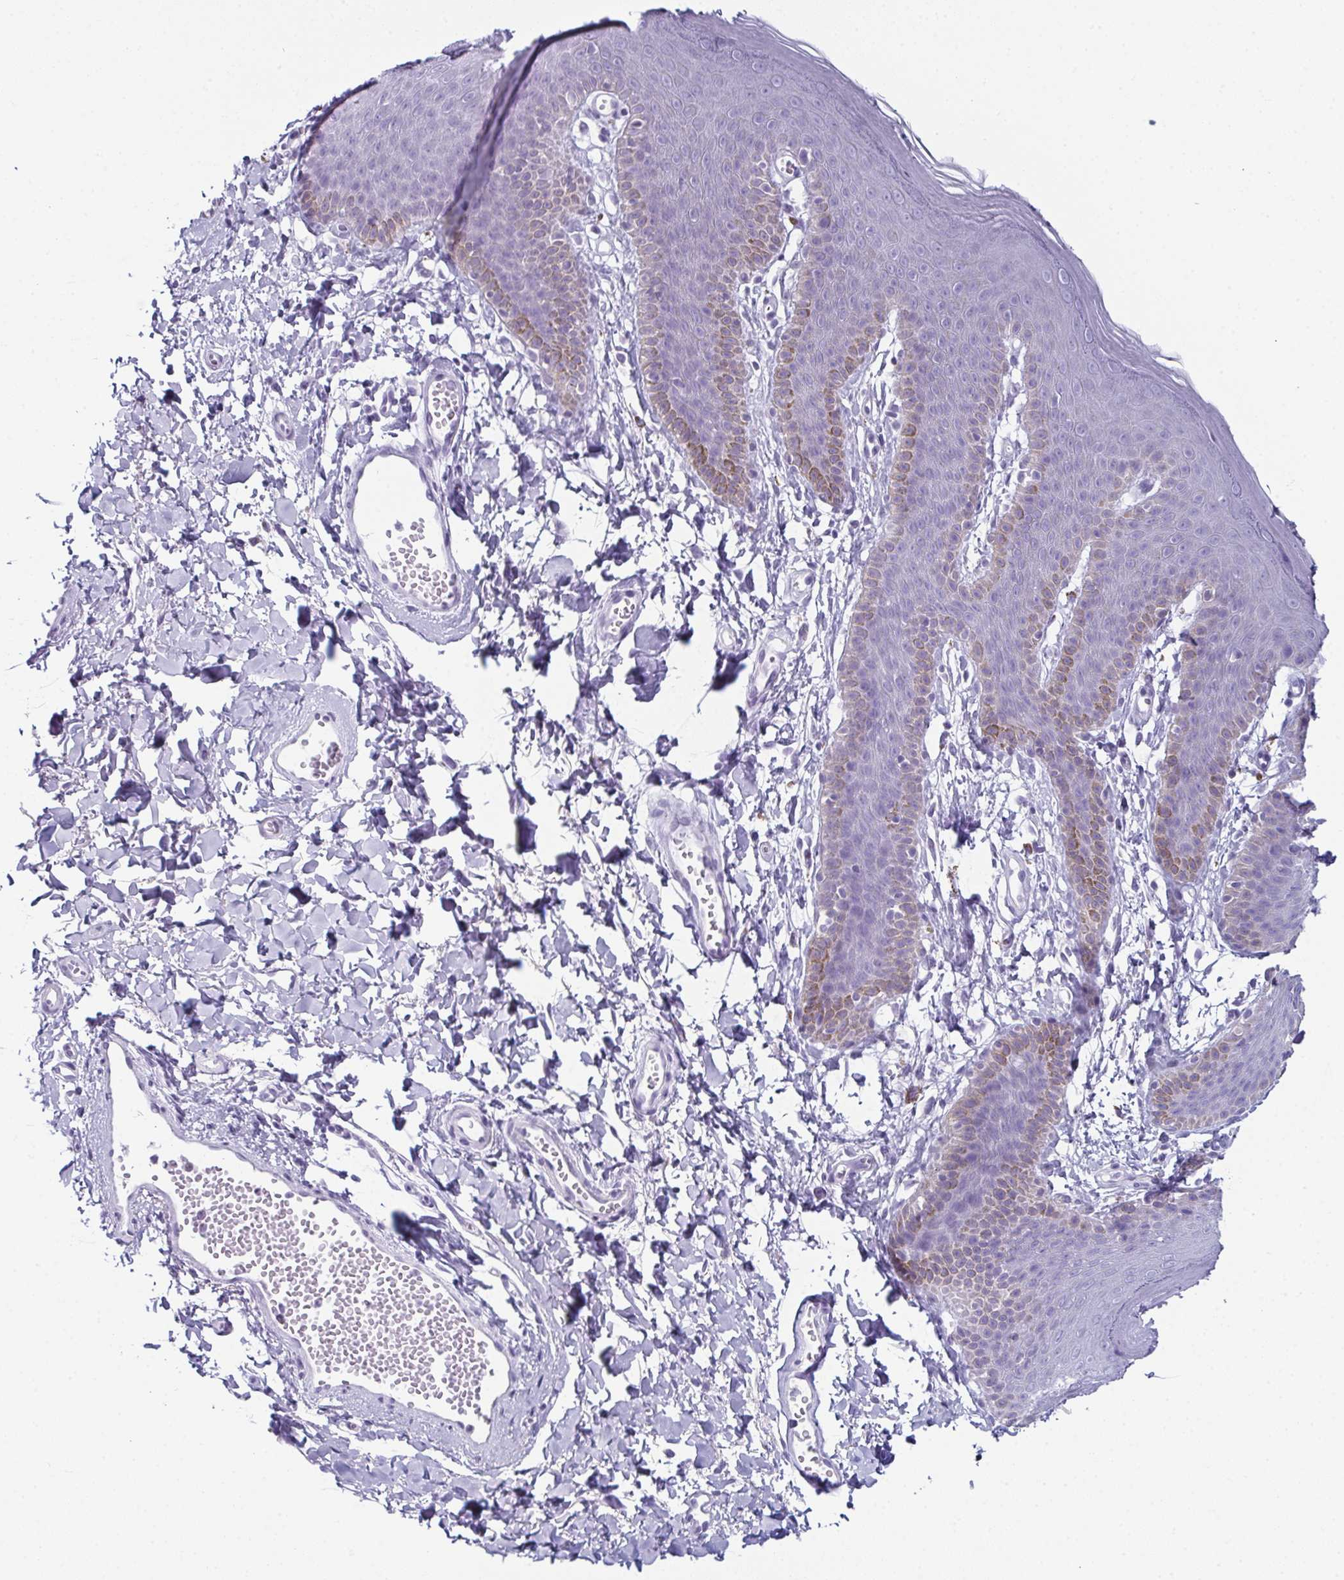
{"staining": {"intensity": "weak", "quantity": "<25%", "location": "cytoplasmic/membranous"}, "tissue": "skin", "cell_type": "Epidermal cells", "image_type": "normal", "snomed": [{"axis": "morphology", "description": "Normal tissue, NOS"}, {"axis": "topography", "description": "Anal"}], "caption": "This photomicrograph is of unremarkable skin stained with IHC to label a protein in brown with the nuclei are counter-stained blue. There is no positivity in epidermal cells. The staining is performed using DAB brown chromogen with nuclei counter-stained in using hematoxylin.", "gene": "ENKUR", "patient": {"sex": "male", "age": 53}}